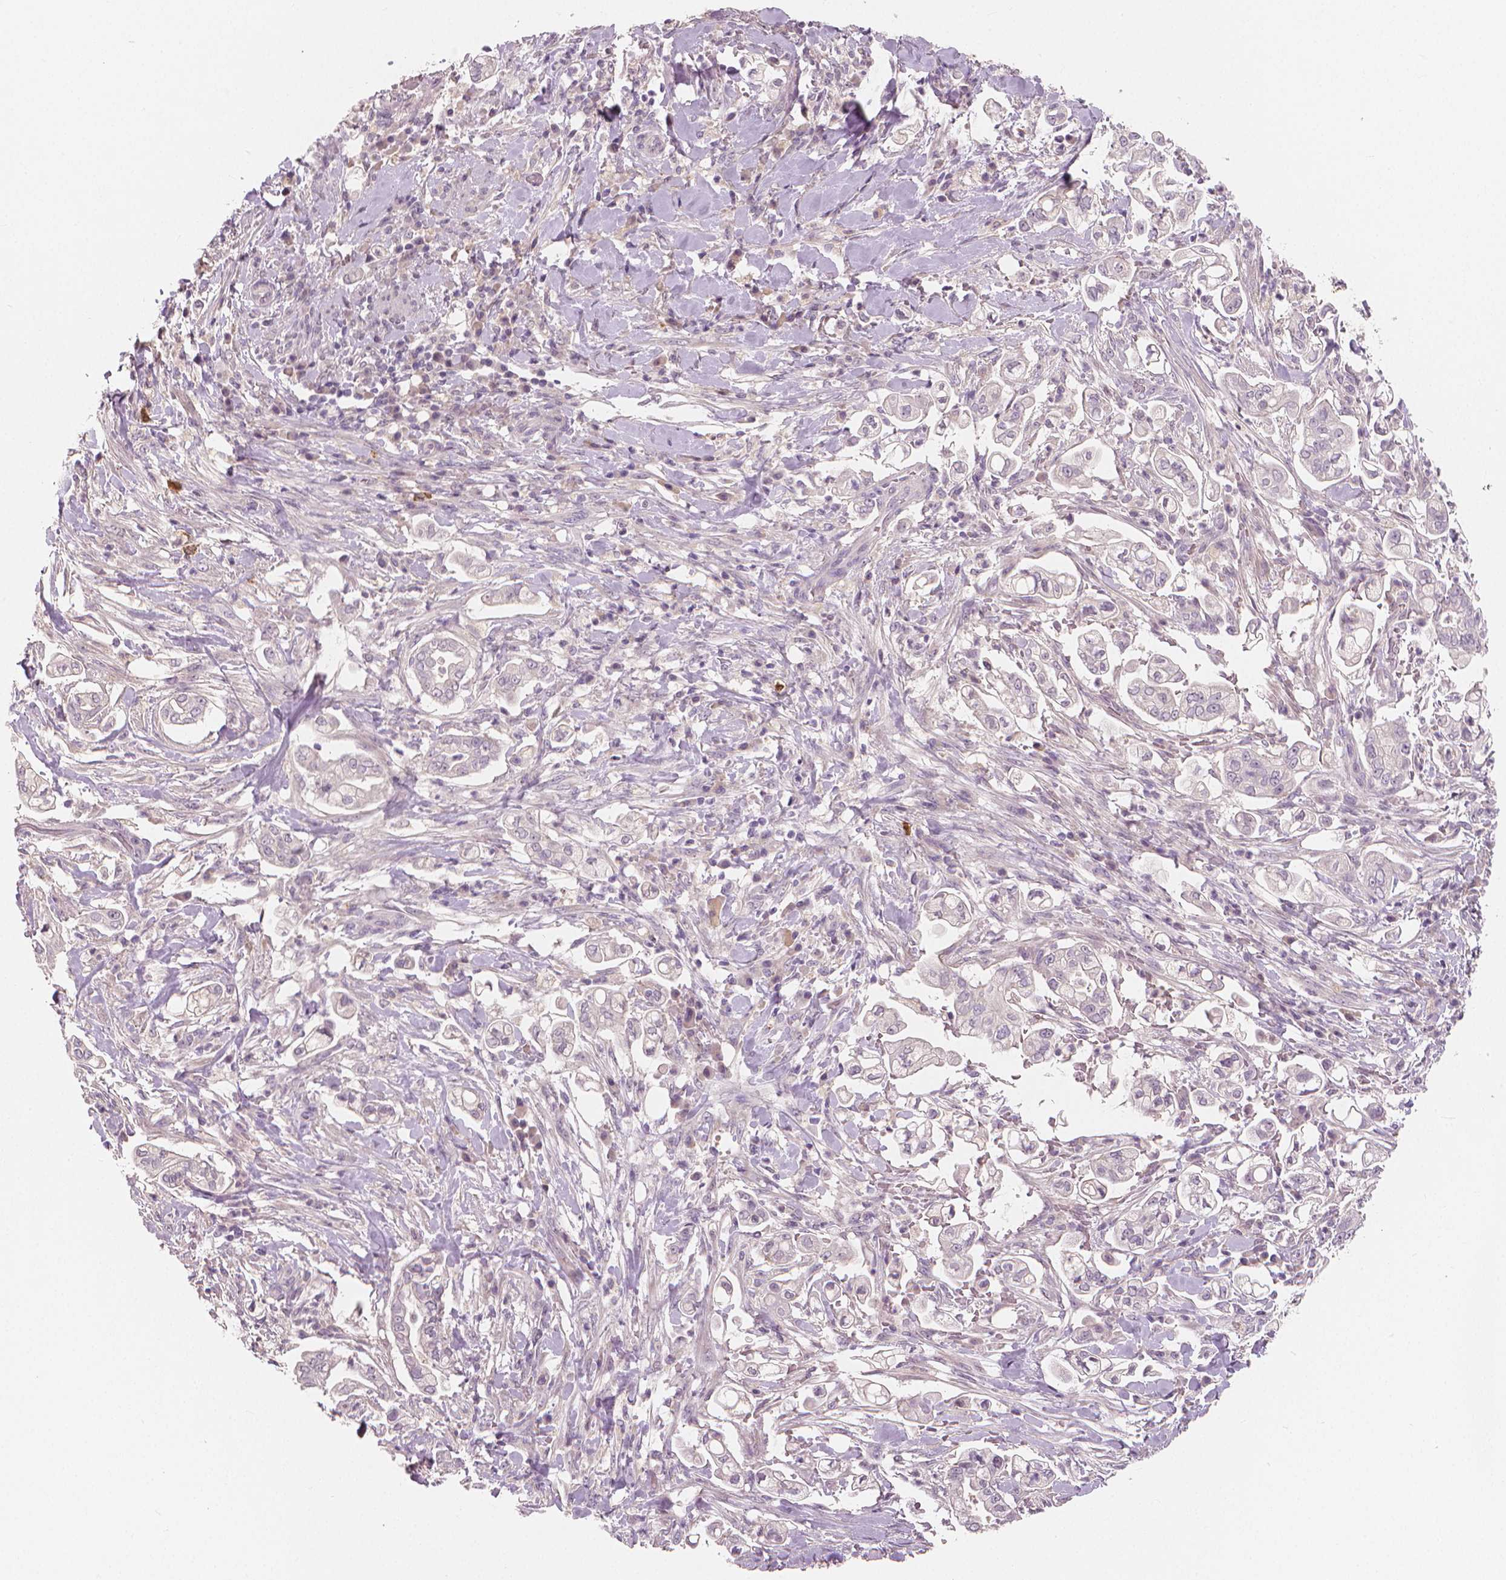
{"staining": {"intensity": "negative", "quantity": "none", "location": "none"}, "tissue": "pancreatic cancer", "cell_type": "Tumor cells", "image_type": "cancer", "snomed": [{"axis": "morphology", "description": "Adenocarcinoma, NOS"}, {"axis": "topography", "description": "Pancreas"}], "caption": "Tumor cells are negative for protein expression in human pancreatic cancer.", "gene": "RNASE7", "patient": {"sex": "female", "age": 69}}